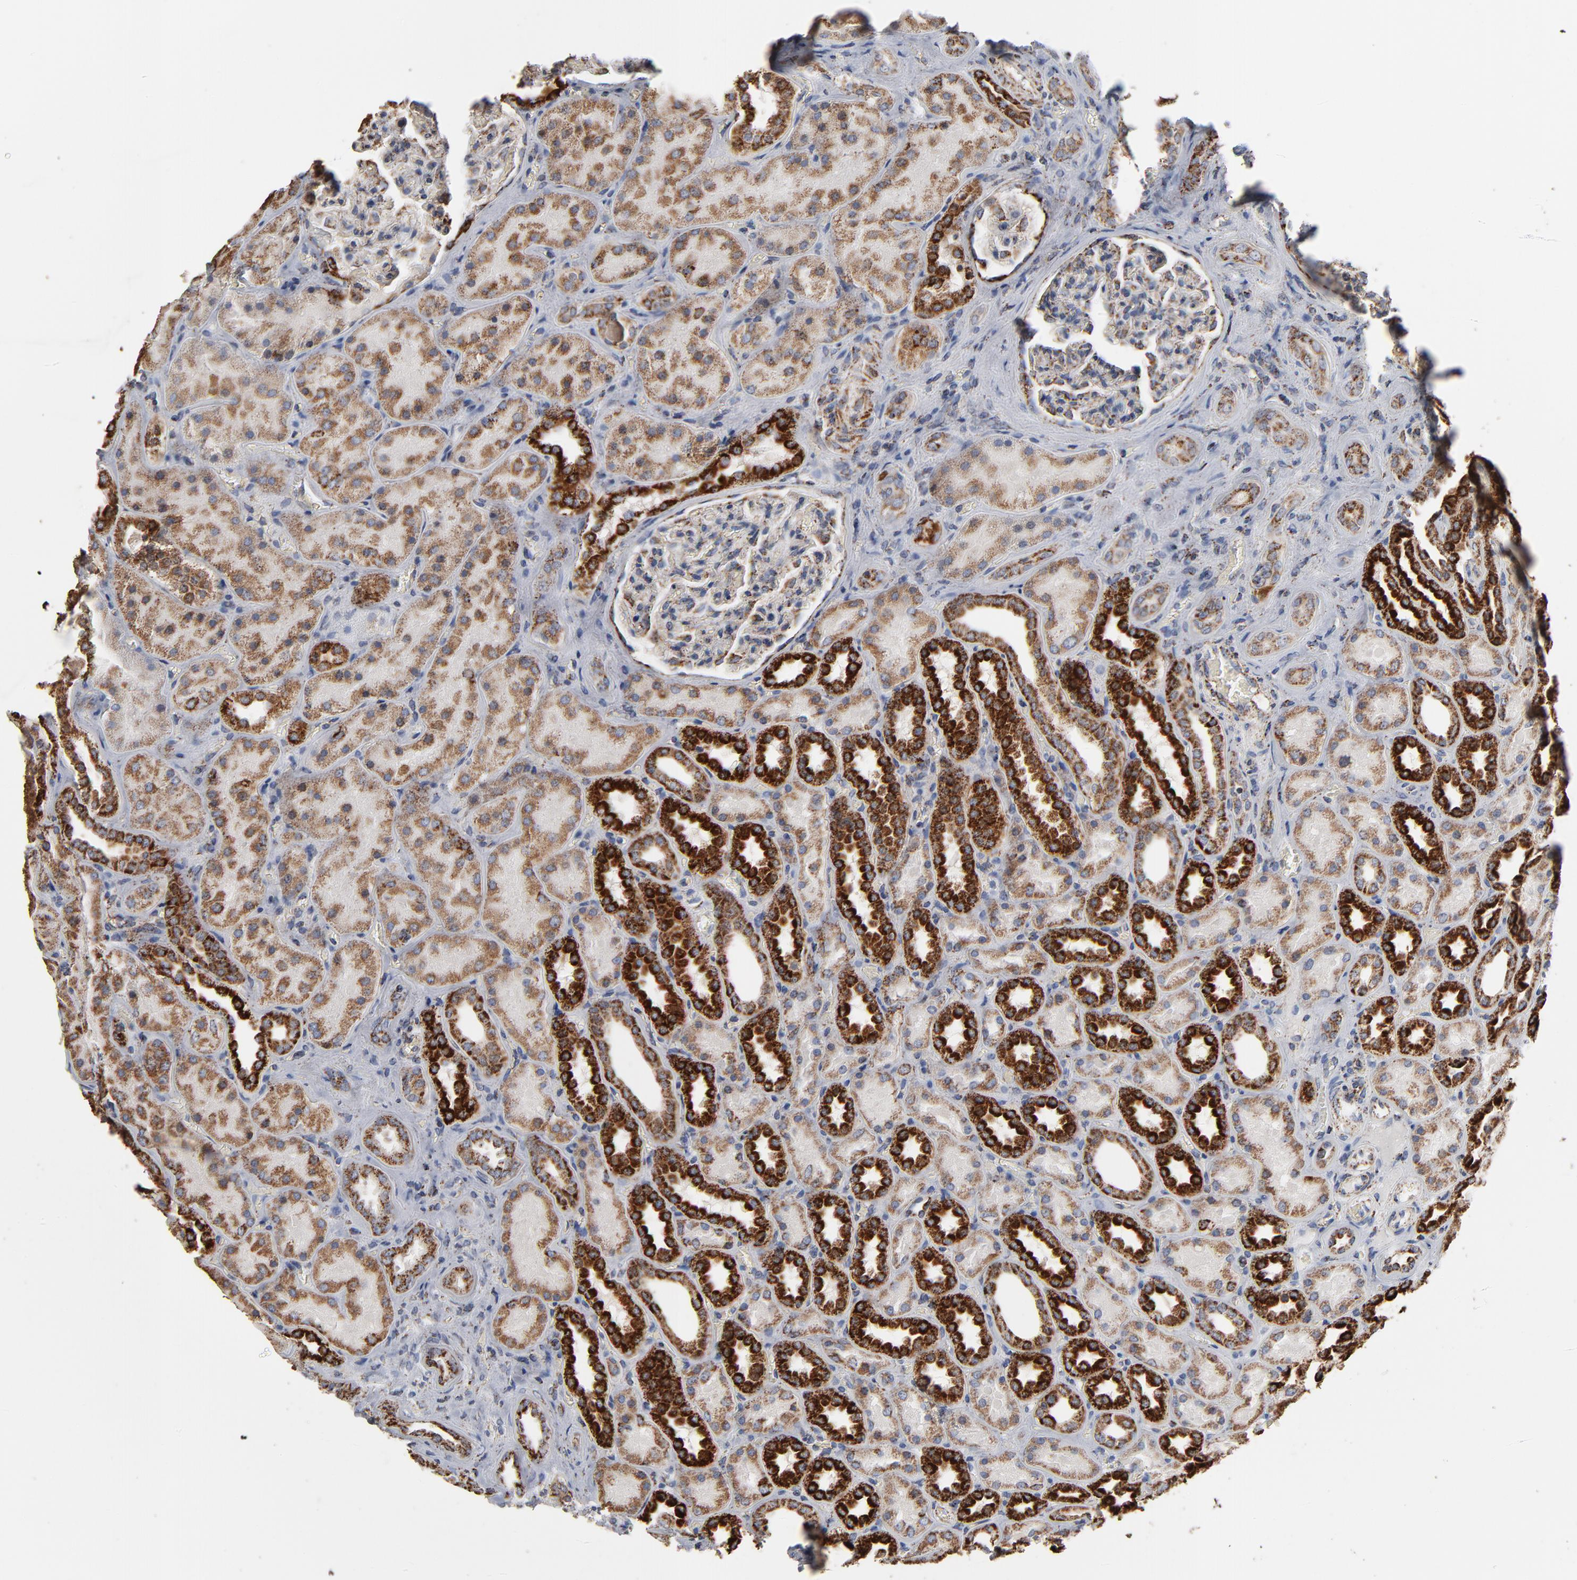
{"staining": {"intensity": "strong", "quantity": "<25%", "location": "cytoplasmic/membranous"}, "tissue": "kidney", "cell_type": "Cells in glomeruli", "image_type": "normal", "snomed": [{"axis": "morphology", "description": "Normal tissue, NOS"}, {"axis": "topography", "description": "Kidney"}], "caption": "Human kidney stained with a brown dye exhibits strong cytoplasmic/membranous positive positivity in about <25% of cells in glomeruli.", "gene": "UQCRC1", "patient": {"sex": "male", "age": 28}}